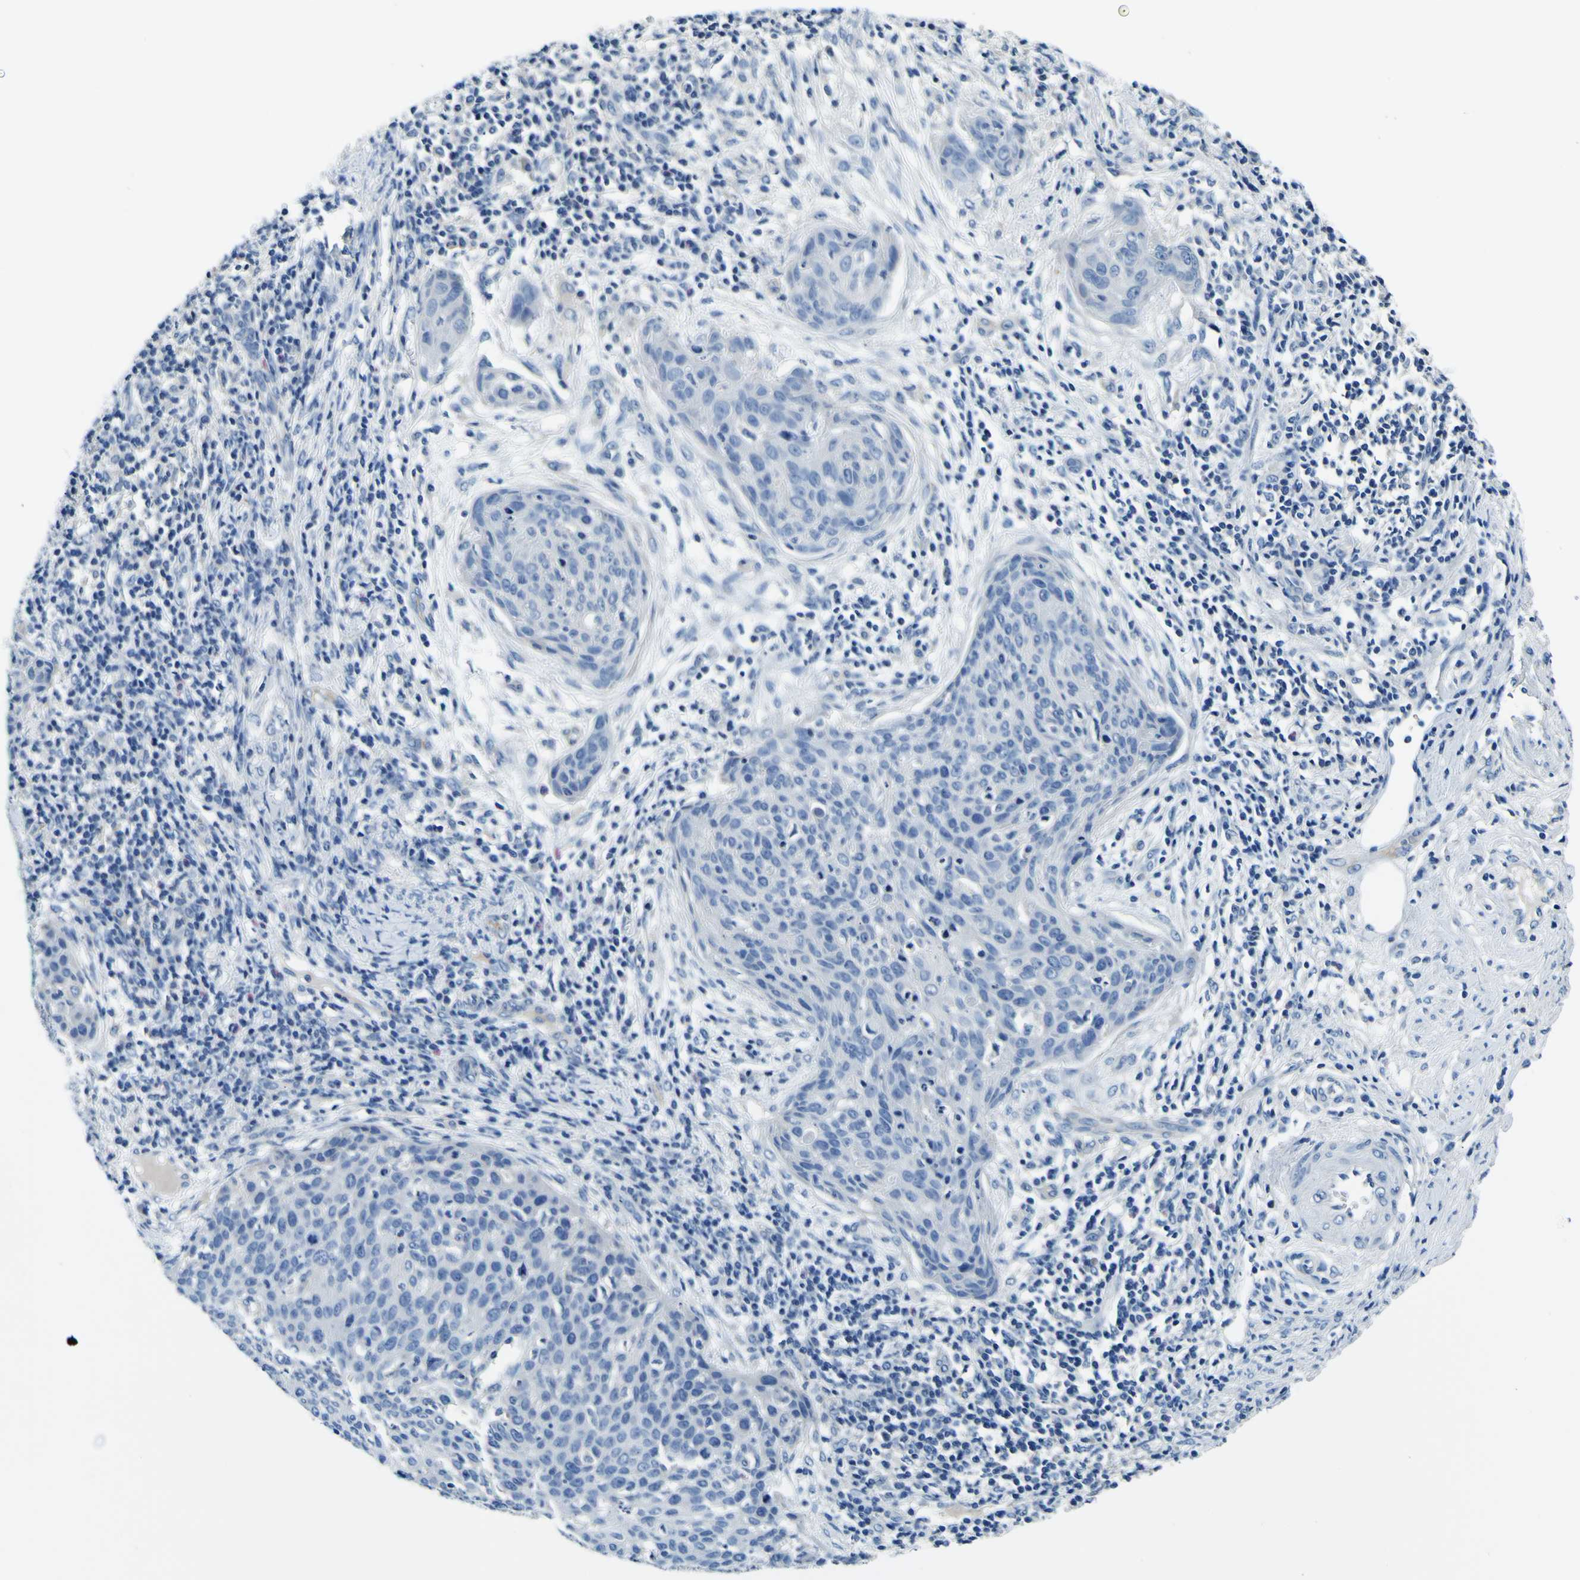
{"staining": {"intensity": "negative", "quantity": "none", "location": "none"}, "tissue": "cervical cancer", "cell_type": "Tumor cells", "image_type": "cancer", "snomed": [{"axis": "morphology", "description": "Squamous cell carcinoma, NOS"}, {"axis": "topography", "description": "Cervix"}], "caption": "Cervical cancer was stained to show a protein in brown. There is no significant expression in tumor cells.", "gene": "ADGRA2", "patient": {"sex": "female", "age": 38}}